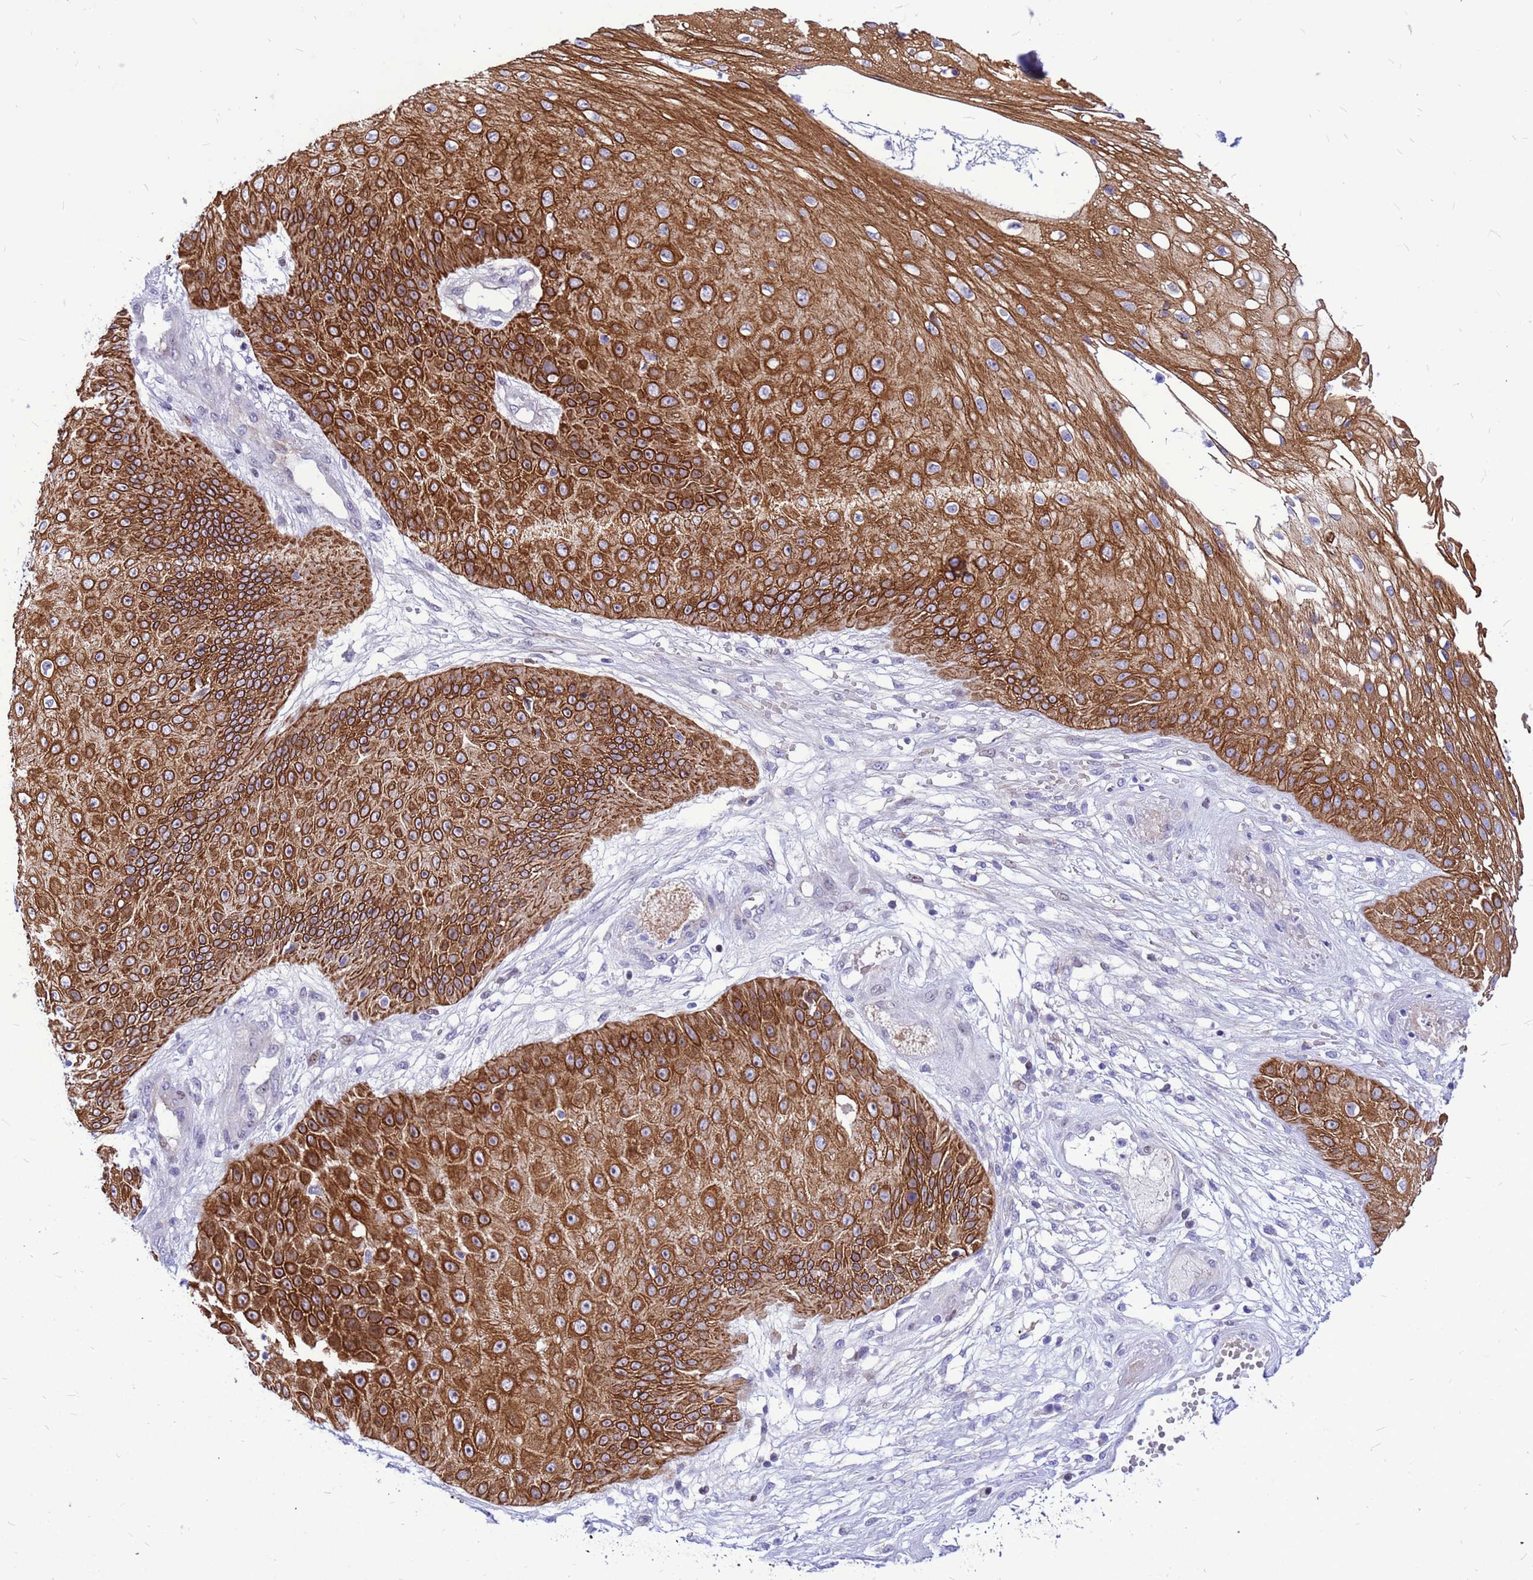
{"staining": {"intensity": "strong", "quantity": ">75%", "location": "cytoplasmic/membranous"}, "tissue": "skin cancer", "cell_type": "Tumor cells", "image_type": "cancer", "snomed": [{"axis": "morphology", "description": "Squamous cell carcinoma, NOS"}, {"axis": "topography", "description": "Skin"}], "caption": "Human skin cancer (squamous cell carcinoma) stained for a protein (brown) exhibits strong cytoplasmic/membranous positive expression in about >75% of tumor cells.", "gene": "ADAMTS7", "patient": {"sex": "male", "age": 70}}